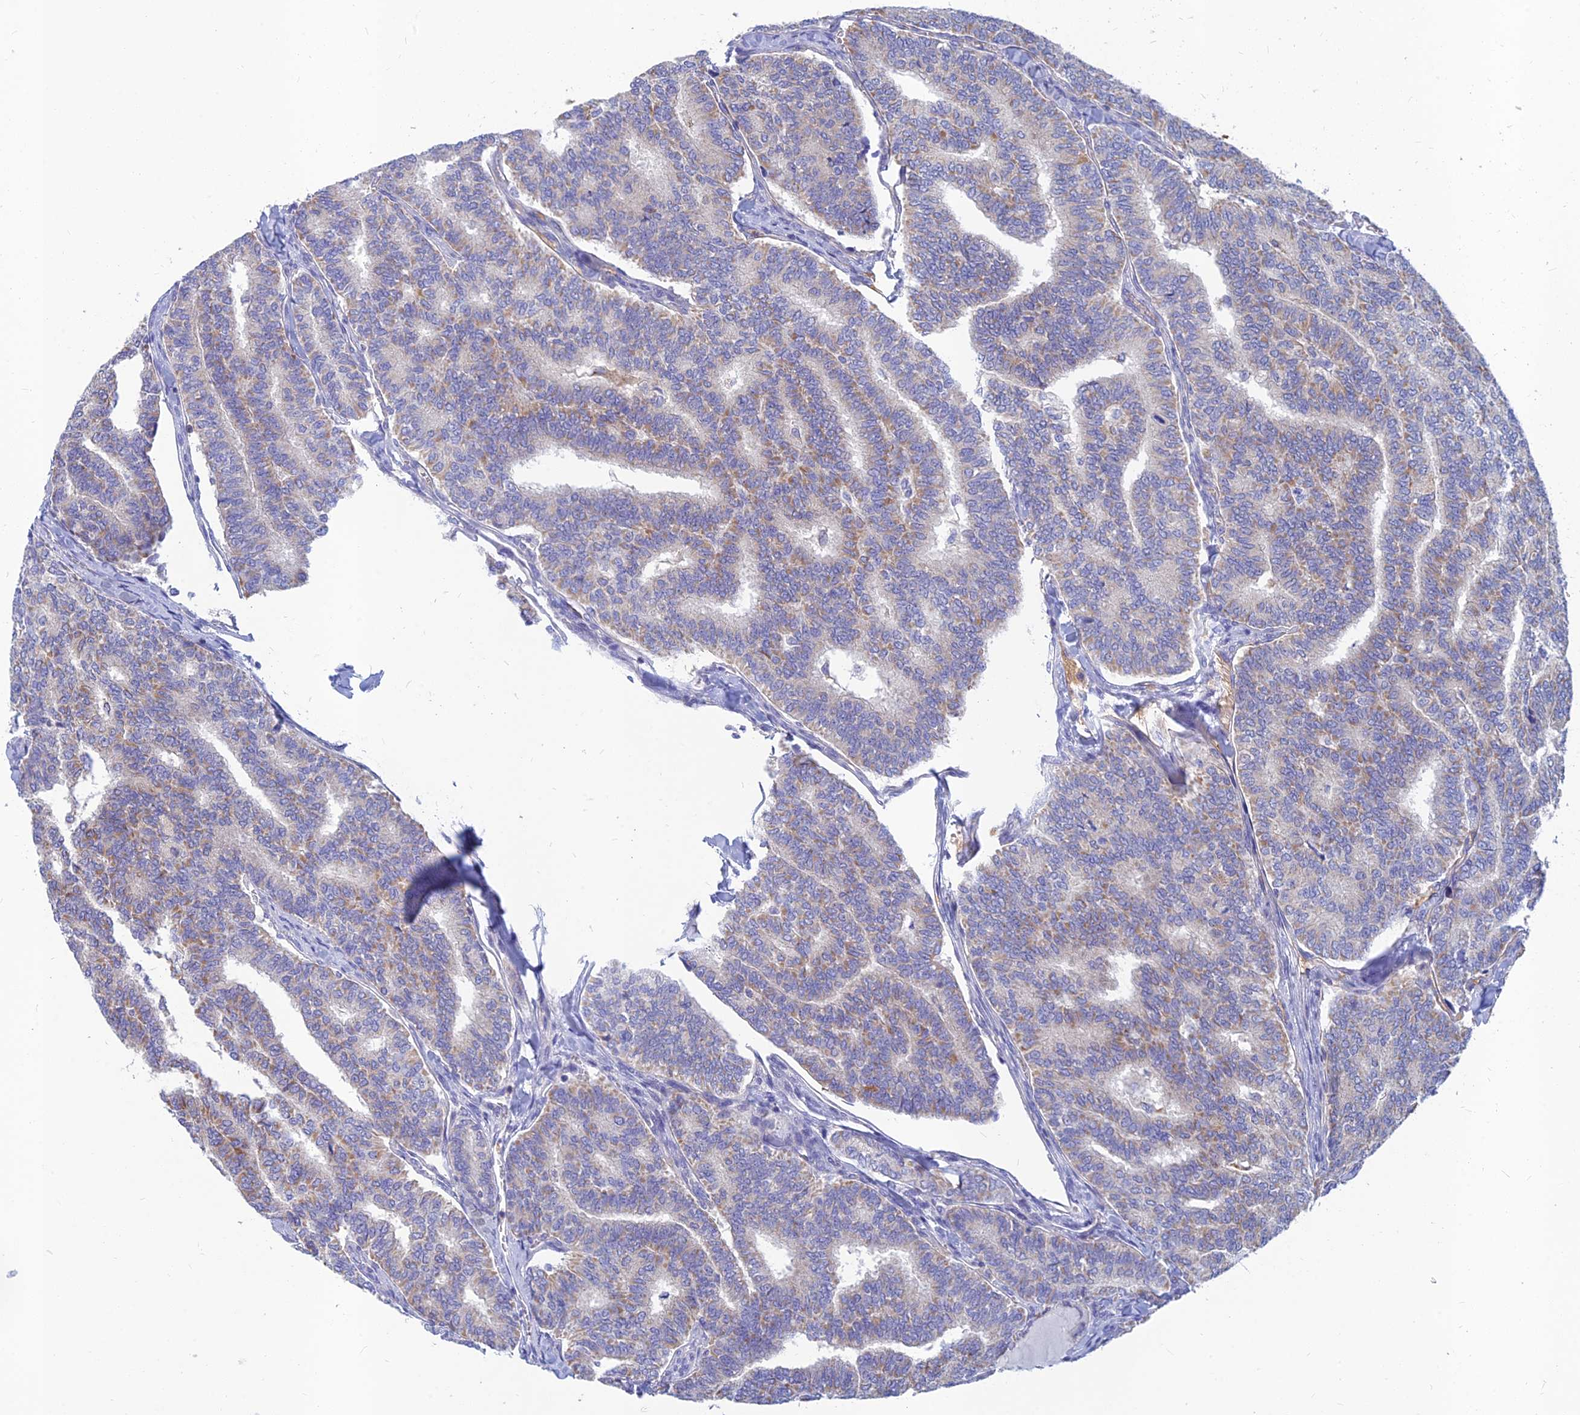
{"staining": {"intensity": "weak", "quantity": "25%-75%", "location": "cytoplasmic/membranous"}, "tissue": "thyroid cancer", "cell_type": "Tumor cells", "image_type": "cancer", "snomed": [{"axis": "morphology", "description": "Papillary adenocarcinoma, NOS"}, {"axis": "topography", "description": "Thyroid gland"}], "caption": "Thyroid cancer tissue exhibits weak cytoplasmic/membranous positivity in about 25%-75% of tumor cells, visualized by immunohistochemistry.", "gene": "CACNA1B", "patient": {"sex": "female", "age": 35}}